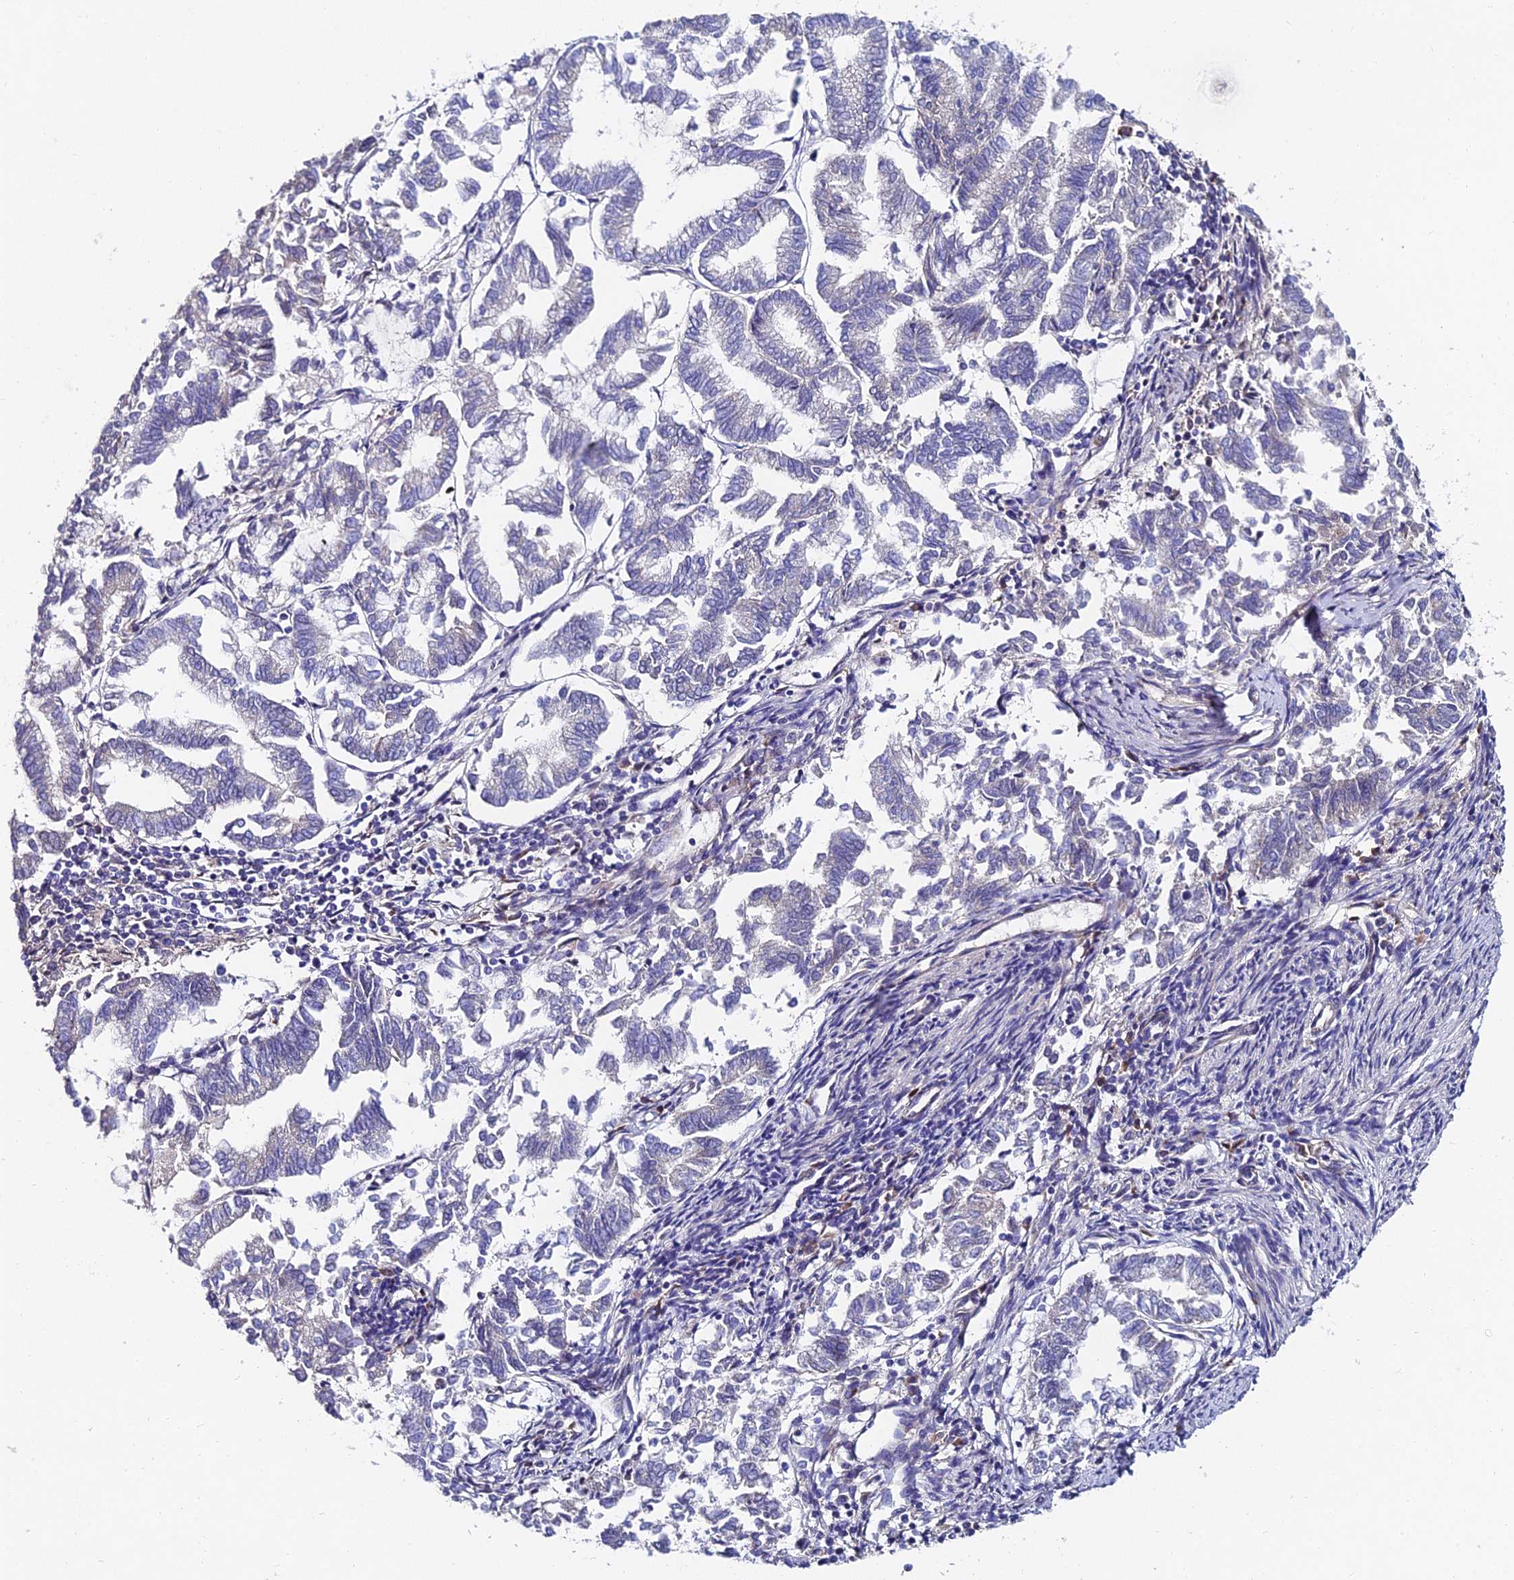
{"staining": {"intensity": "negative", "quantity": "none", "location": "none"}, "tissue": "endometrial cancer", "cell_type": "Tumor cells", "image_type": "cancer", "snomed": [{"axis": "morphology", "description": "Adenocarcinoma, NOS"}, {"axis": "topography", "description": "Endometrium"}], "caption": "This is an immunohistochemistry (IHC) photomicrograph of endometrial cancer (adenocarcinoma). There is no staining in tumor cells.", "gene": "TRIM24", "patient": {"sex": "female", "age": 79}}